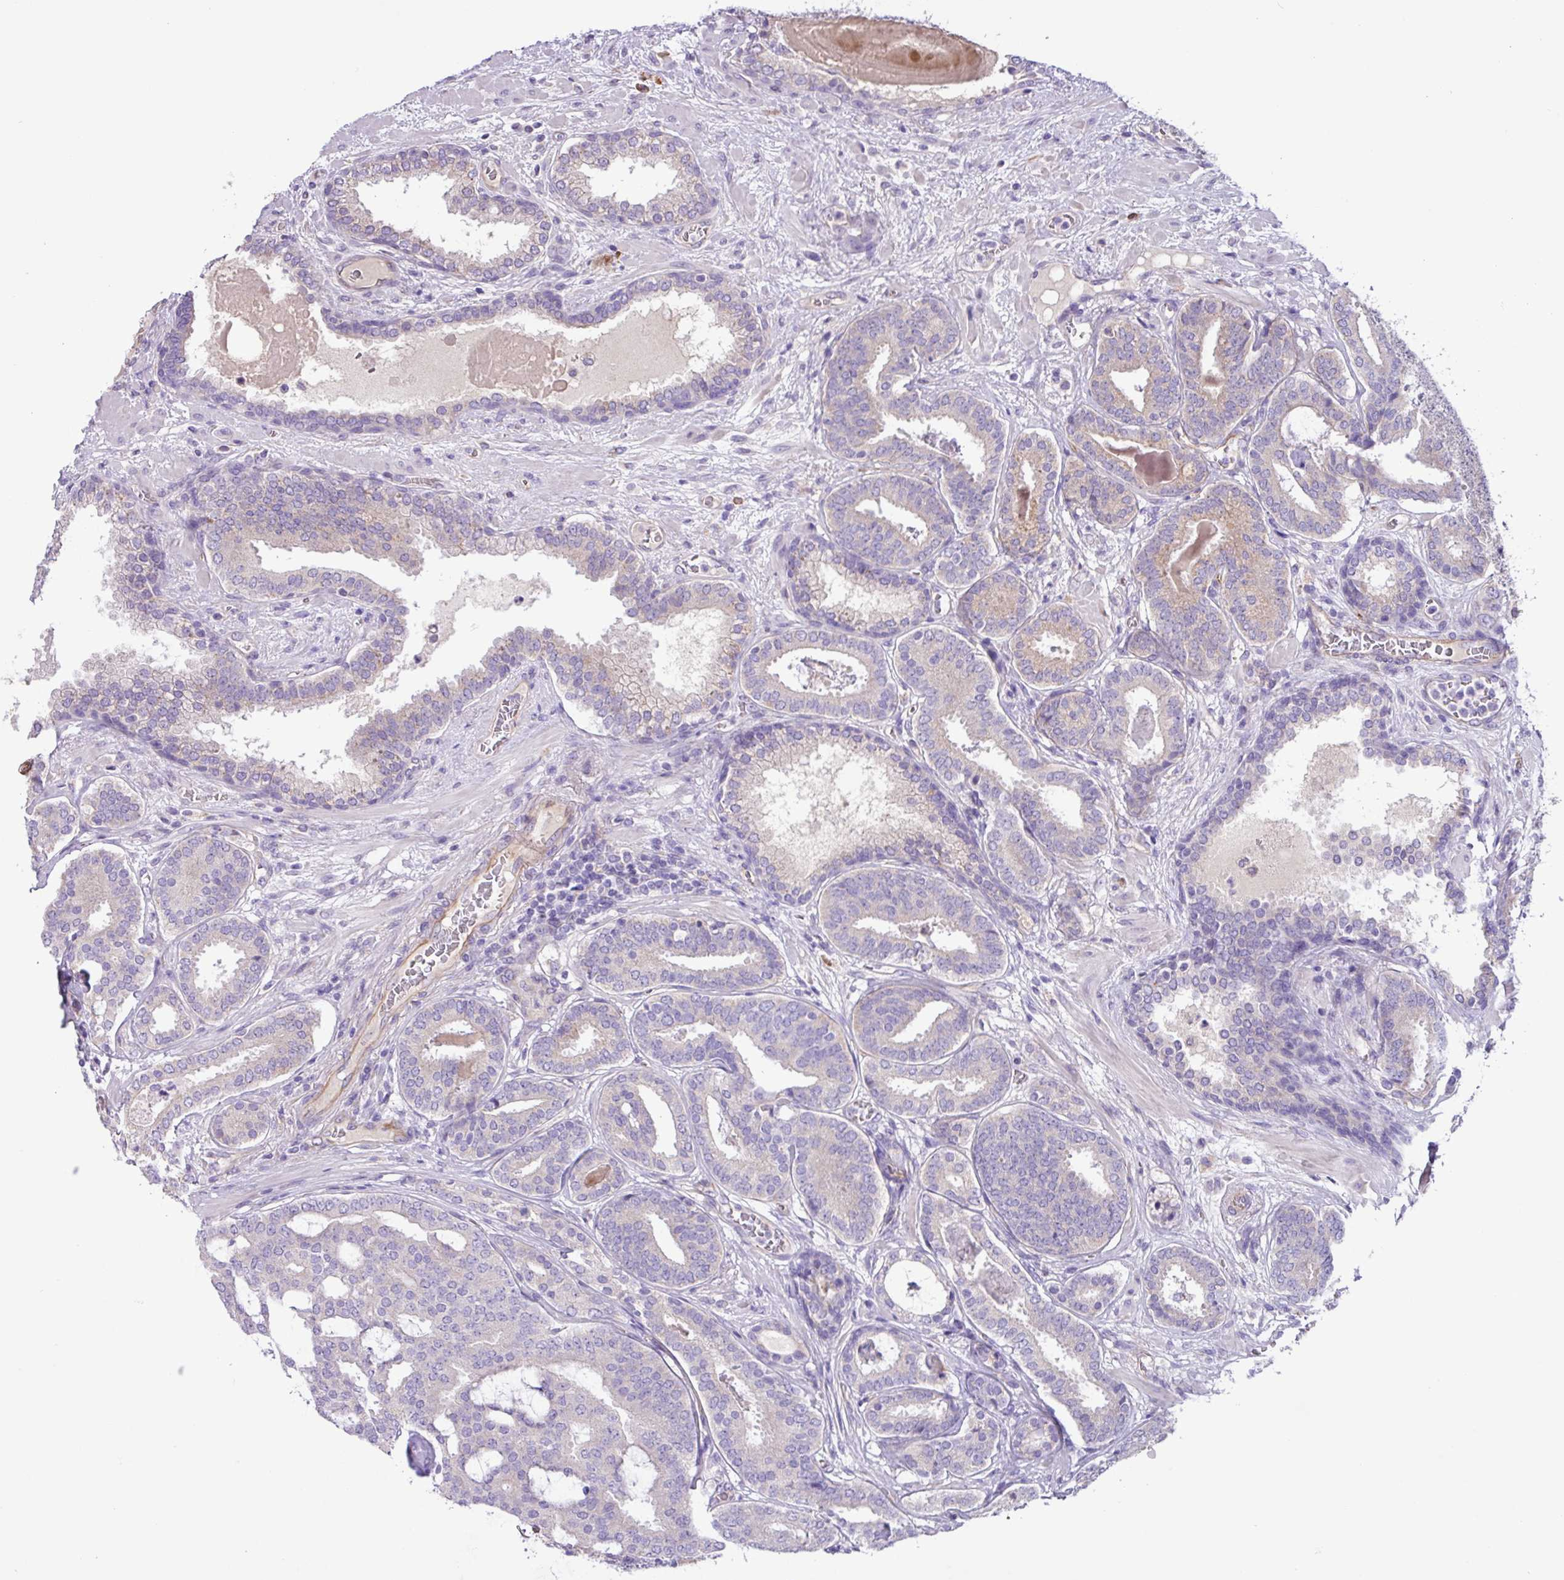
{"staining": {"intensity": "negative", "quantity": "none", "location": "none"}, "tissue": "prostate cancer", "cell_type": "Tumor cells", "image_type": "cancer", "snomed": [{"axis": "morphology", "description": "Adenocarcinoma, High grade"}, {"axis": "topography", "description": "Prostate"}], "caption": "DAB (3,3'-diaminobenzidine) immunohistochemical staining of prostate cancer displays no significant staining in tumor cells.", "gene": "MRM2", "patient": {"sex": "male", "age": 65}}